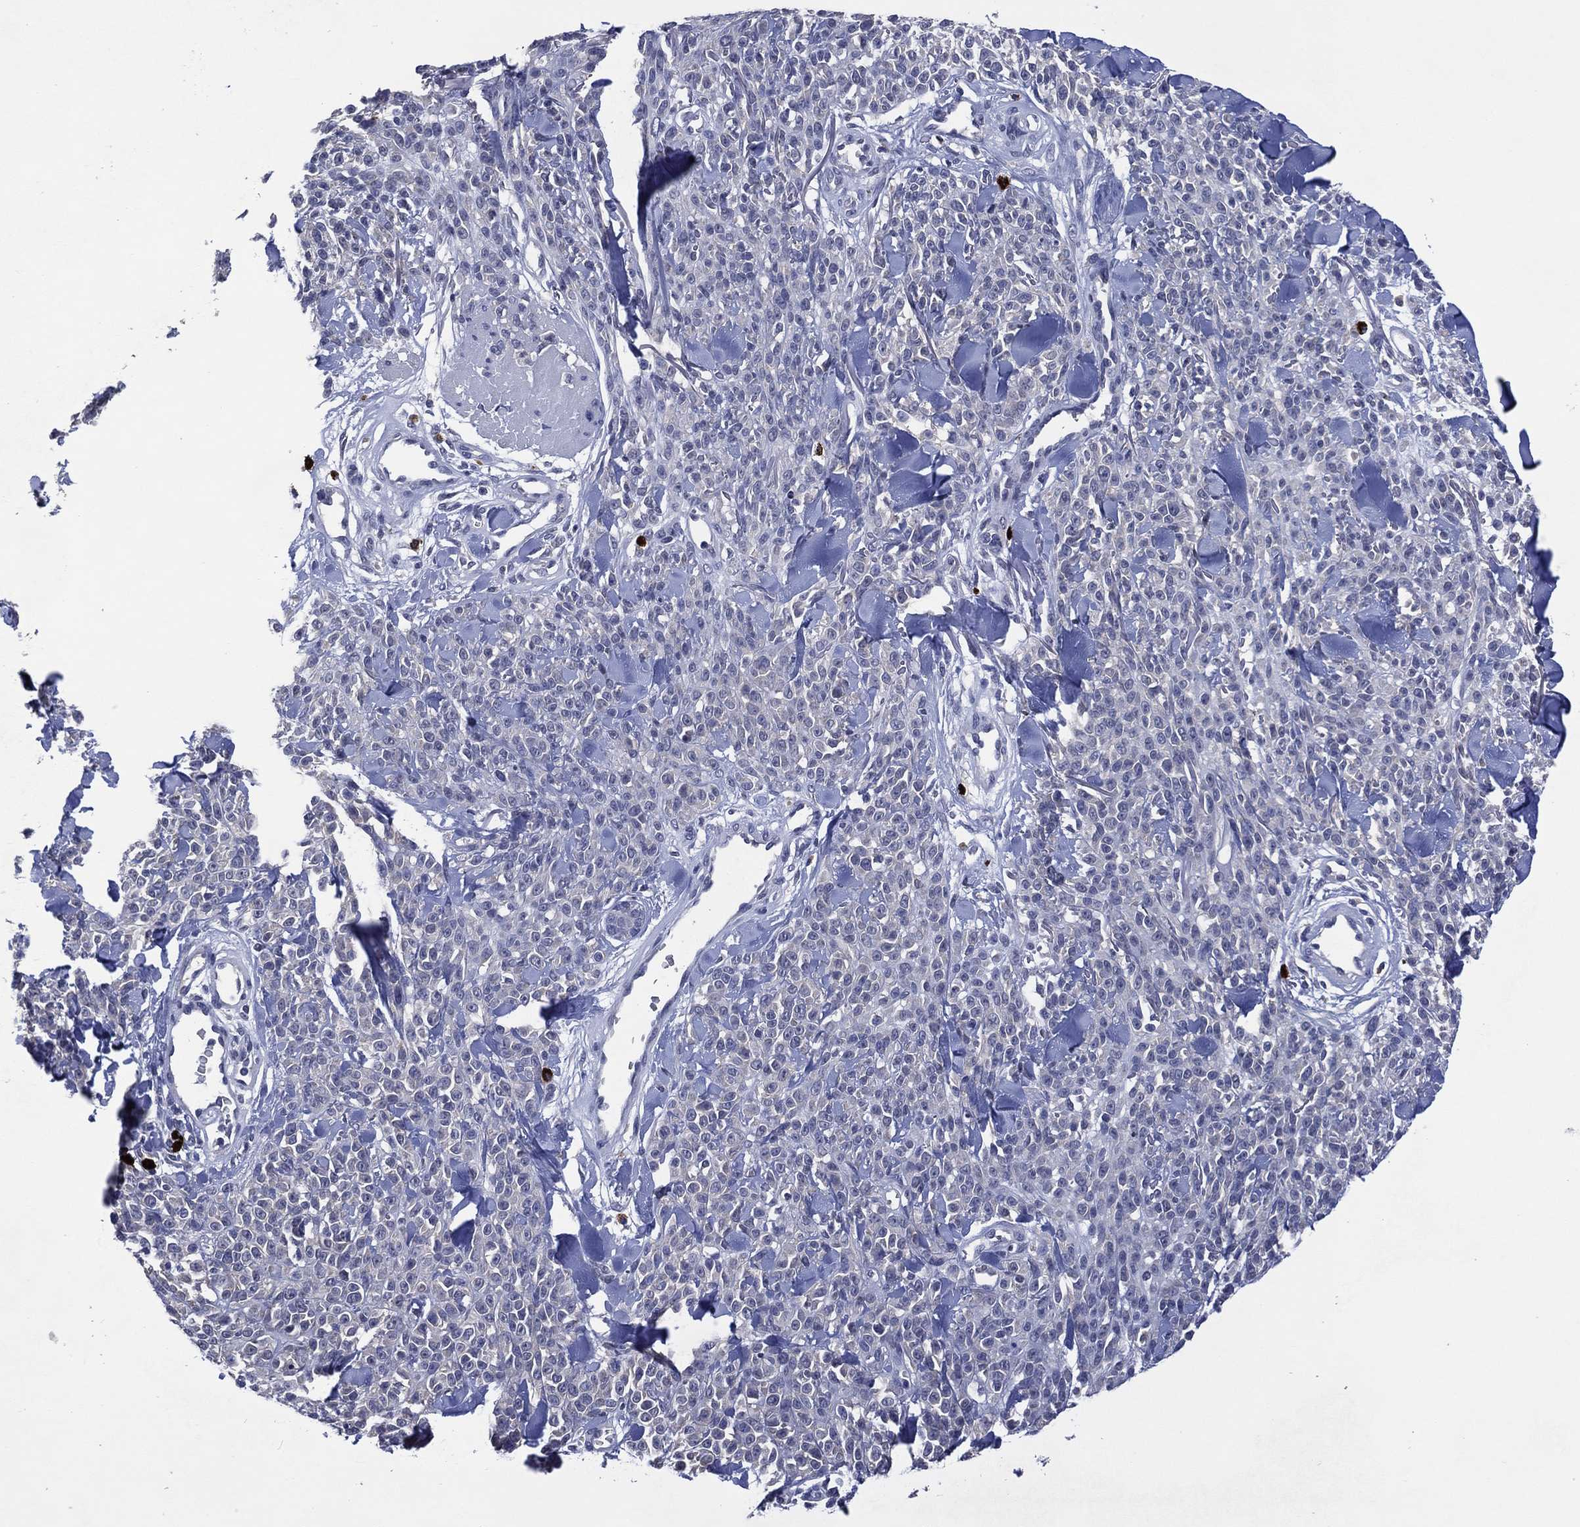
{"staining": {"intensity": "negative", "quantity": "none", "location": "none"}, "tissue": "melanoma", "cell_type": "Tumor cells", "image_type": "cancer", "snomed": [{"axis": "morphology", "description": "Malignant melanoma, NOS"}, {"axis": "topography", "description": "Skin"}, {"axis": "topography", "description": "Skin of trunk"}], "caption": "Immunohistochemical staining of malignant melanoma shows no significant positivity in tumor cells.", "gene": "USP26", "patient": {"sex": "male", "age": 74}}